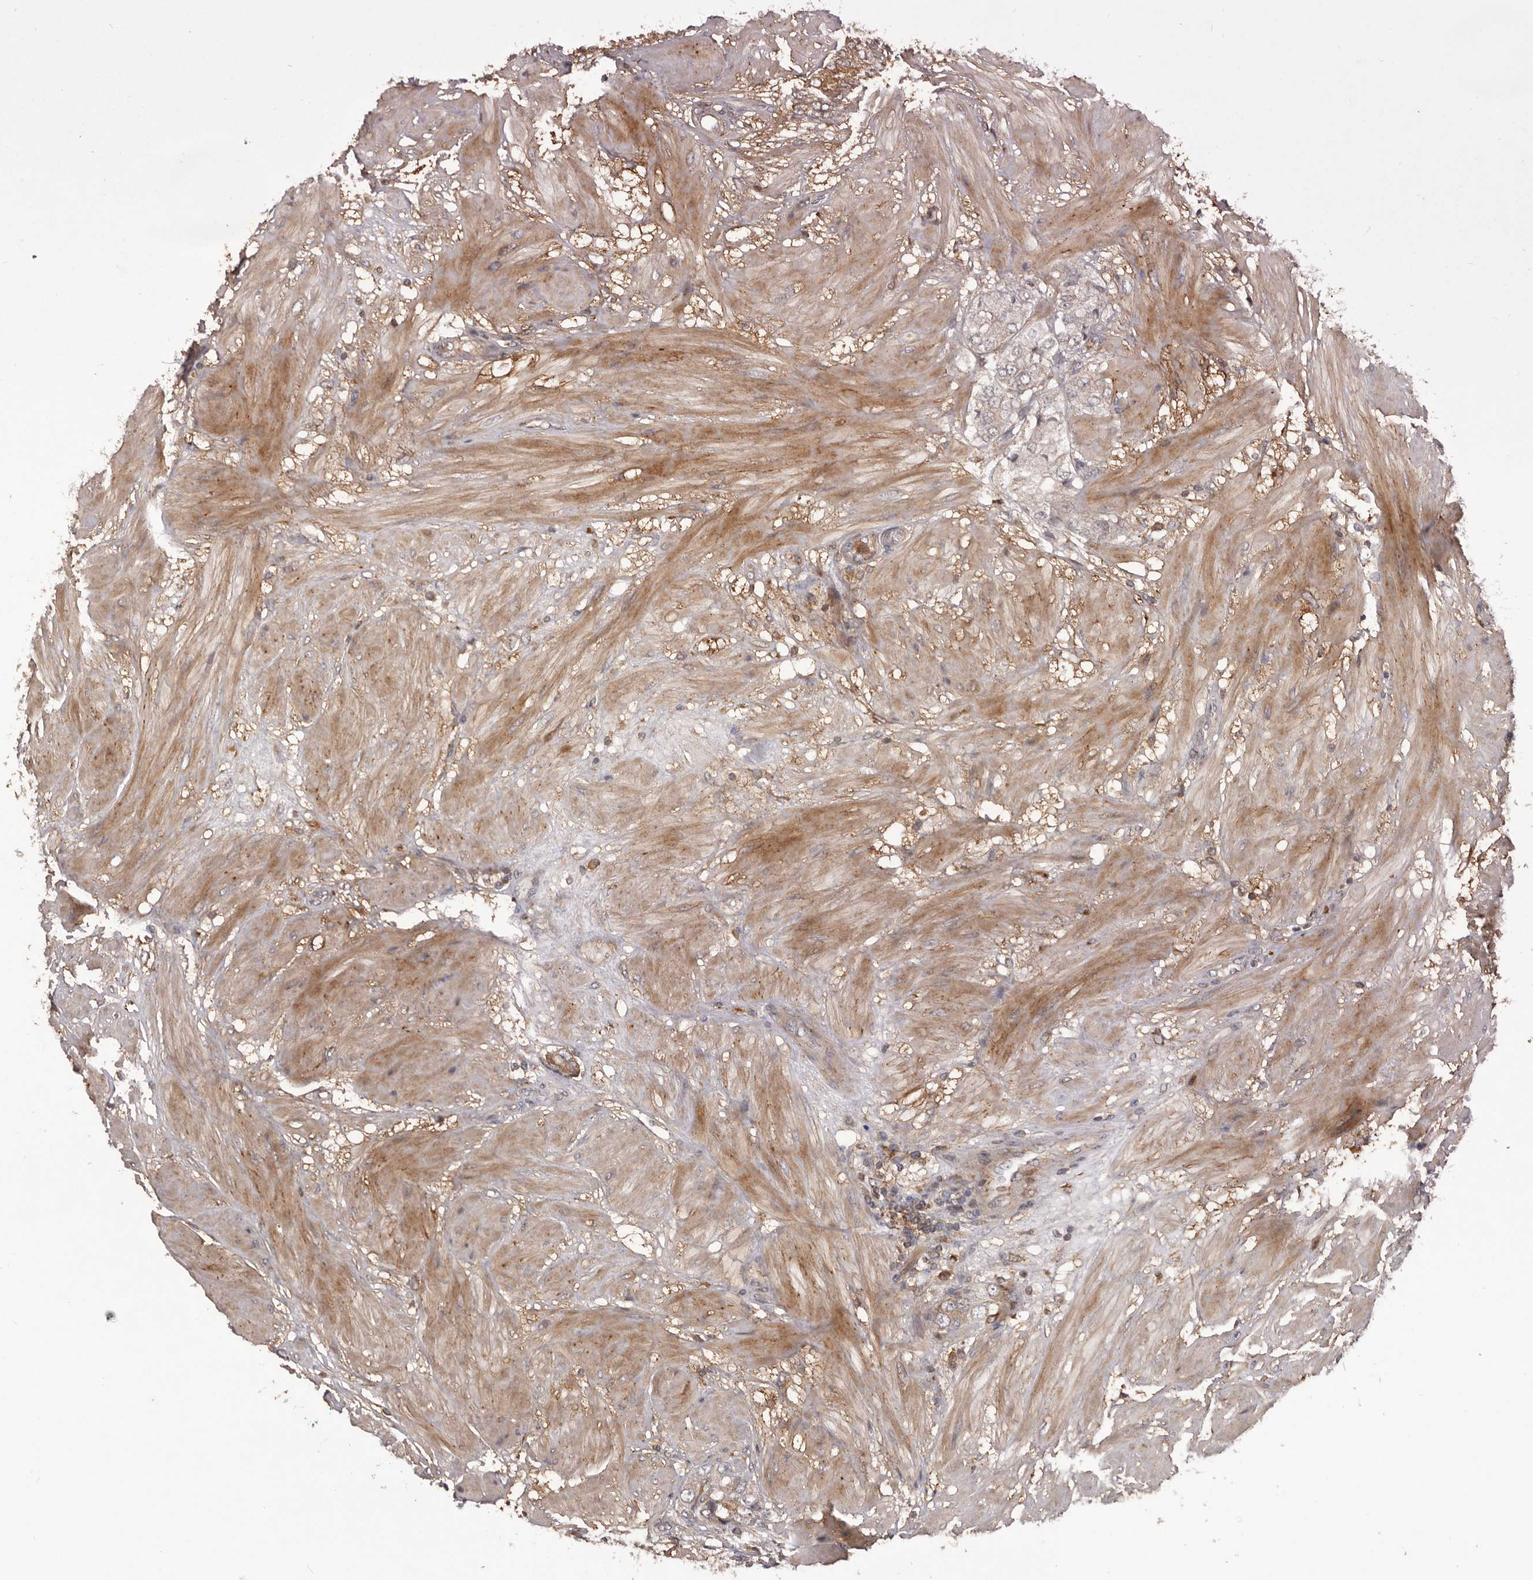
{"staining": {"intensity": "moderate", "quantity": ">75%", "location": "cytoplasmic/membranous"}, "tissue": "prostate cancer", "cell_type": "Tumor cells", "image_type": "cancer", "snomed": [{"axis": "morphology", "description": "Adenocarcinoma, High grade"}, {"axis": "topography", "description": "Prostate"}], "caption": "Human high-grade adenocarcinoma (prostate) stained with a brown dye exhibits moderate cytoplasmic/membranous positive staining in approximately >75% of tumor cells.", "gene": "GLIPR2", "patient": {"sex": "male", "age": 50}}